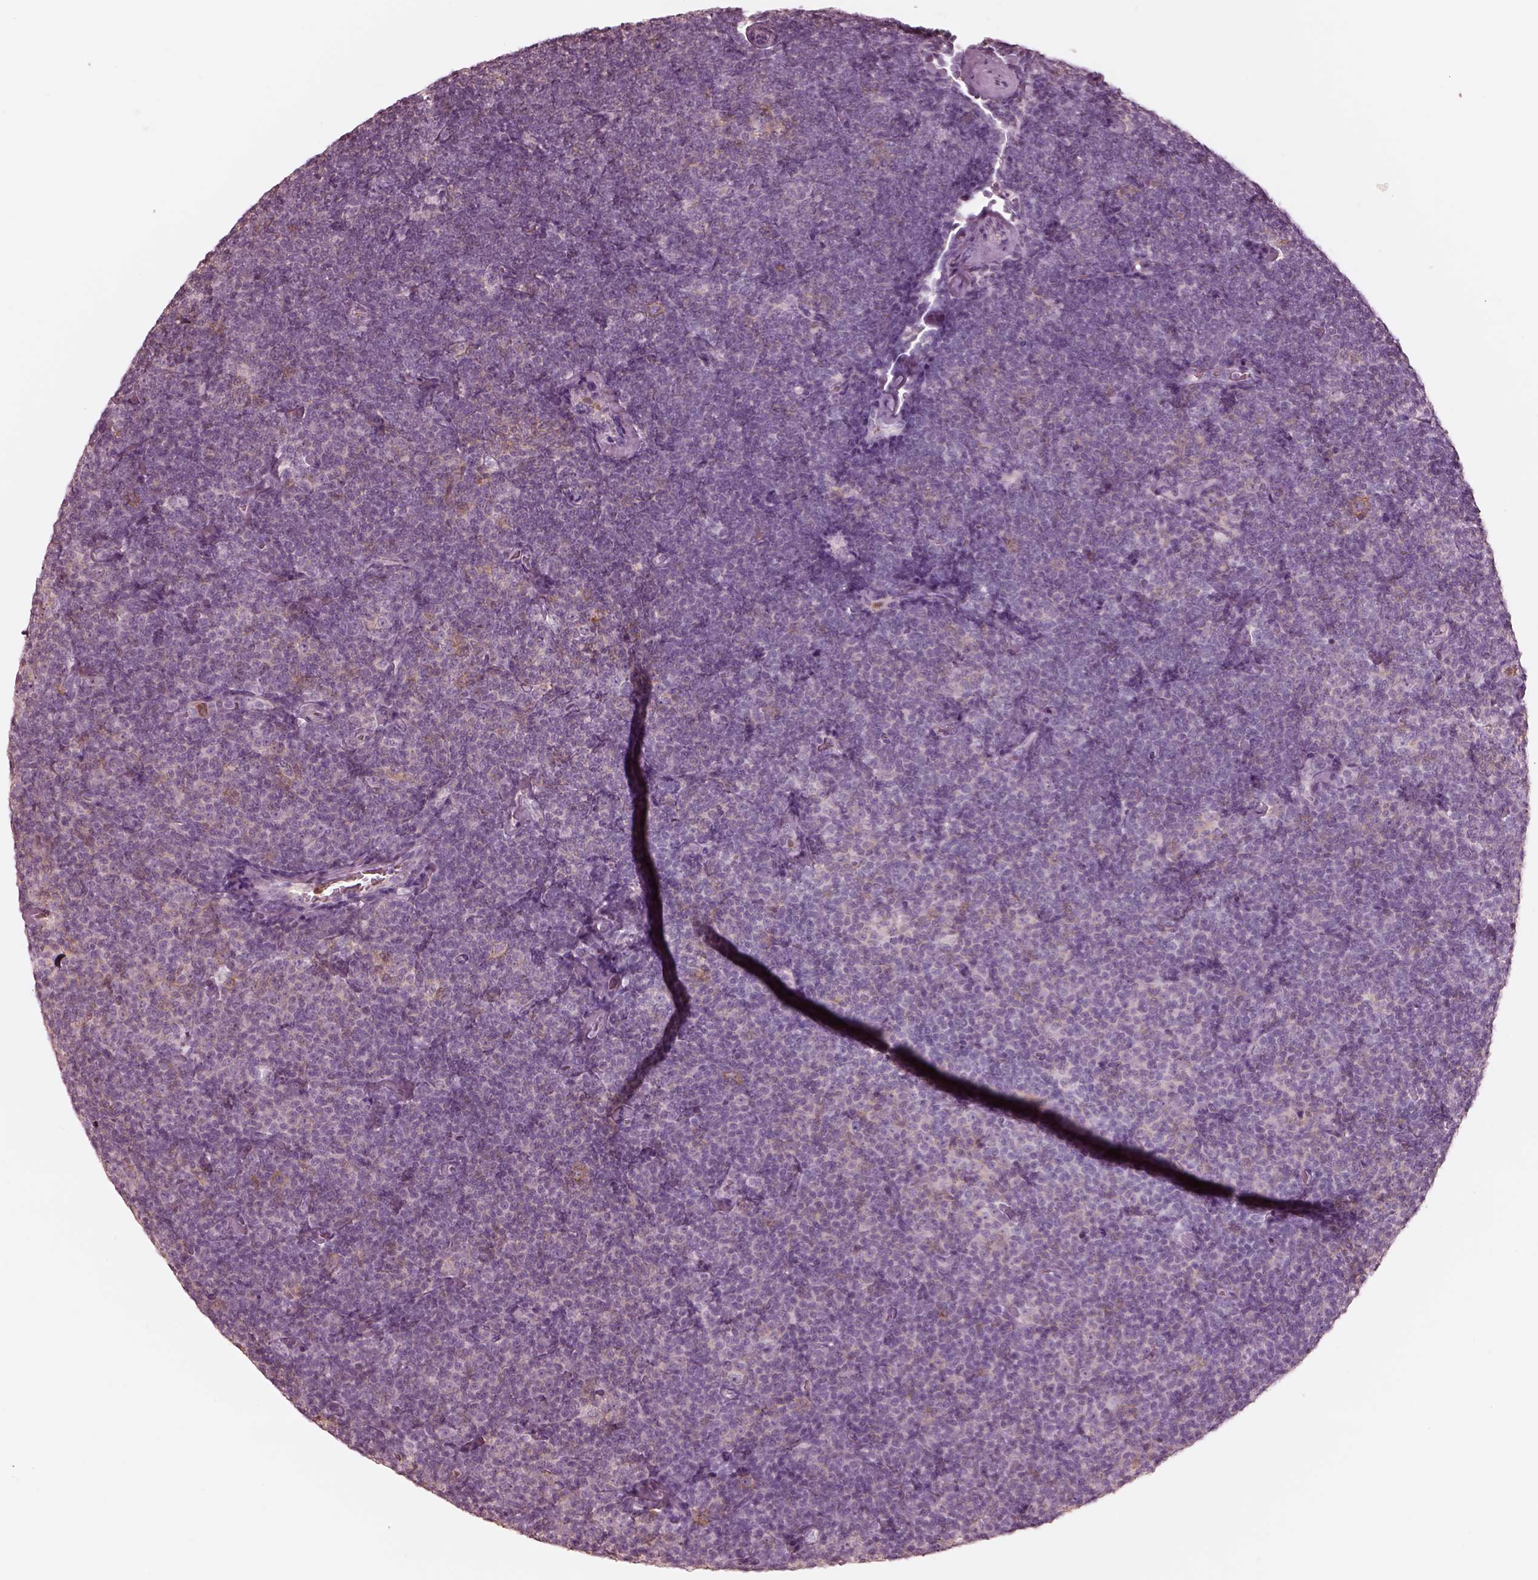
{"staining": {"intensity": "negative", "quantity": "none", "location": "none"}, "tissue": "lymphoma", "cell_type": "Tumor cells", "image_type": "cancer", "snomed": [{"axis": "morphology", "description": "Malignant lymphoma, non-Hodgkin's type, Low grade"}, {"axis": "topography", "description": "Lymph node"}], "caption": "Lymphoma stained for a protein using immunohistochemistry shows no positivity tumor cells.", "gene": "GPRIN1", "patient": {"sex": "male", "age": 81}}